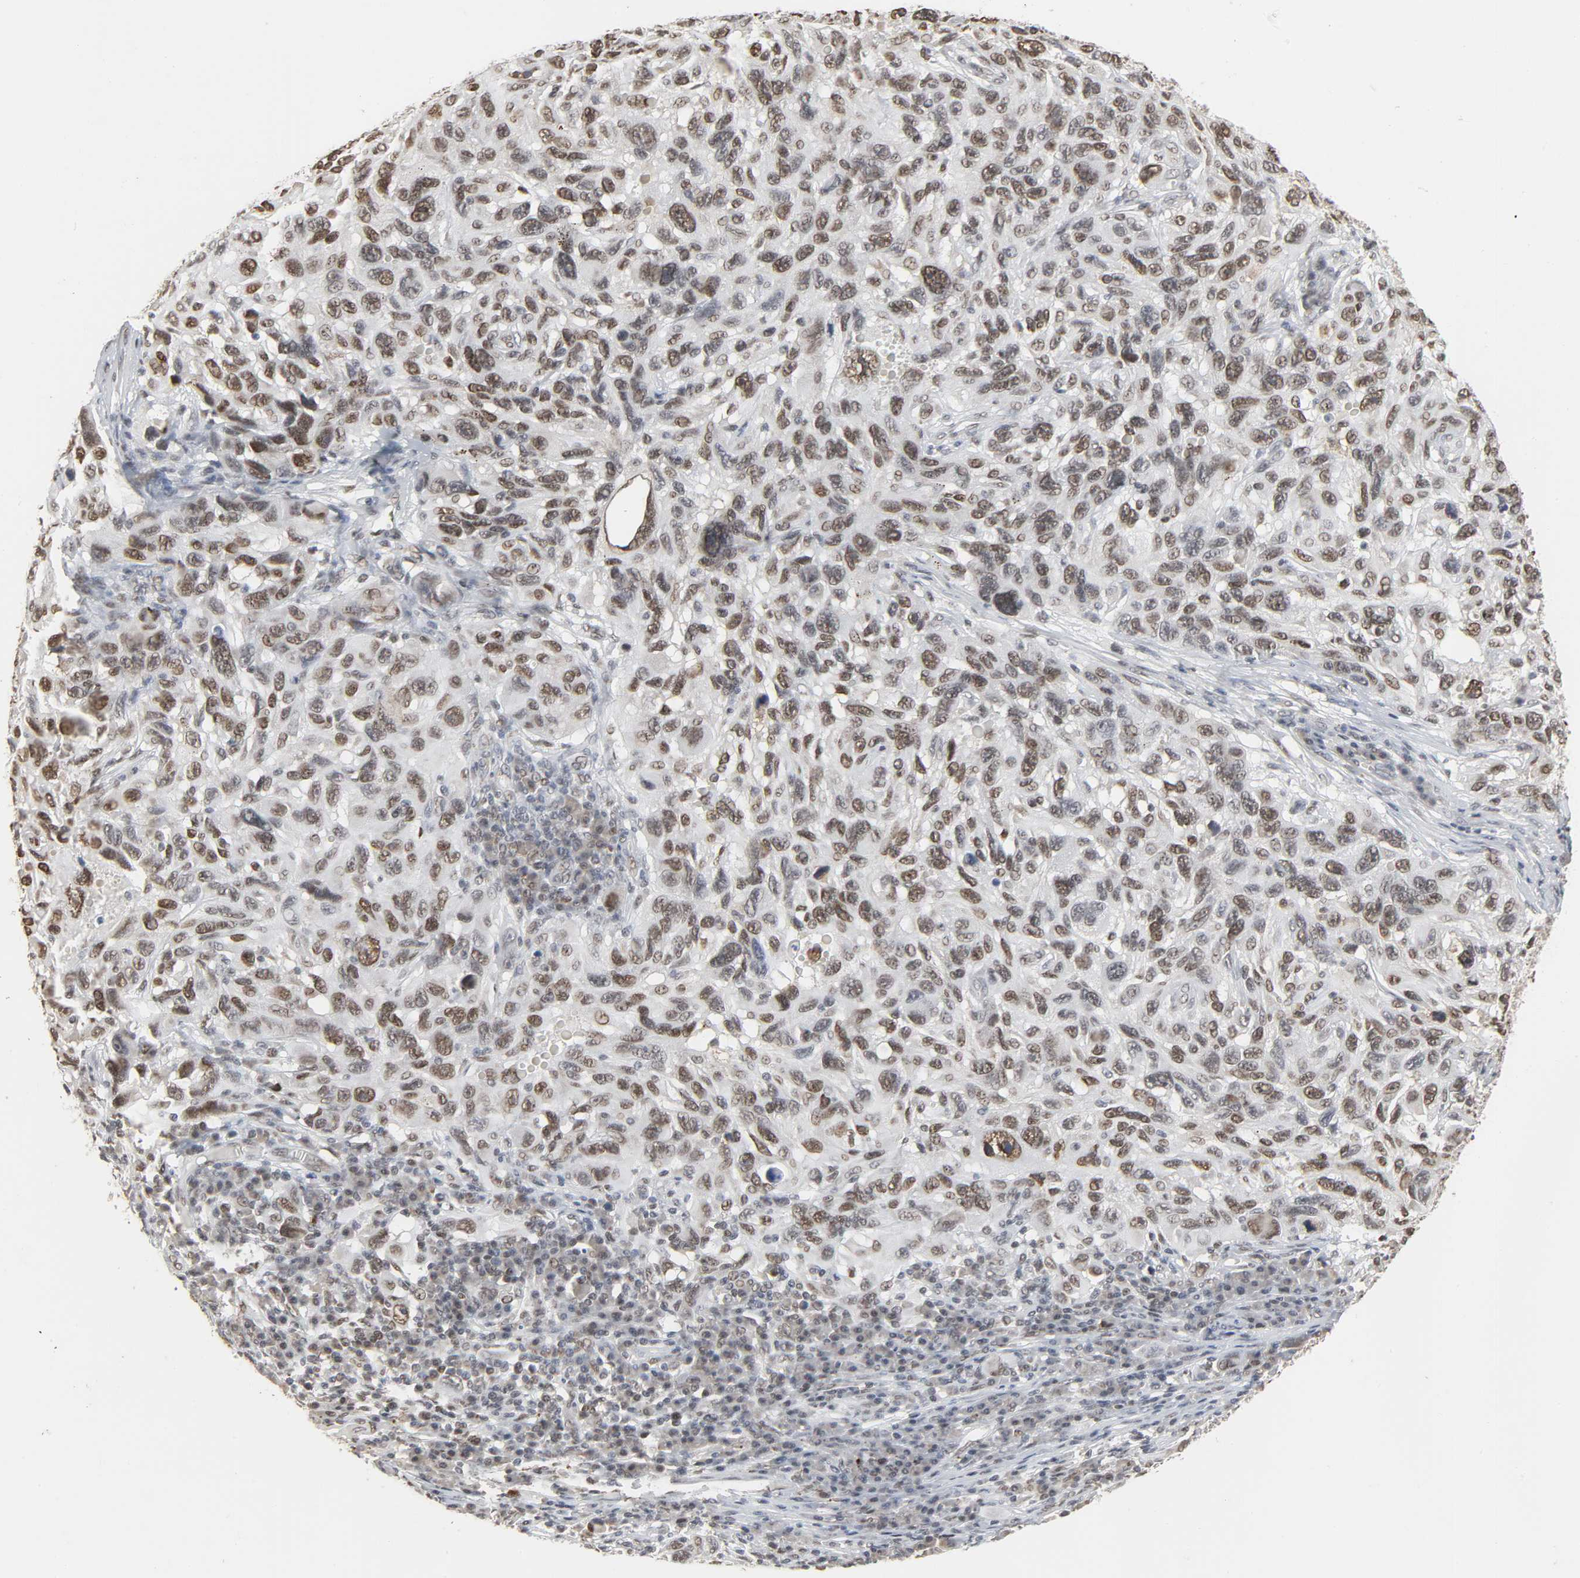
{"staining": {"intensity": "weak", "quantity": ">75%", "location": "nuclear"}, "tissue": "melanoma", "cell_type": "Tumor cells", "image_type": "cancer", "snomed": [{"axis": "morphology", "description": "Malignant melanoma, NOS"}, {"axis": "topography", "description": "Skin"}], "caption": "A high-resolution photomicrograph shows immunohistochemistry (IHC) staining of malignant melanoma, which shows weak nuclear positivity in about >75% of tumor cells. The protein is stained brown, and the nuclei are stained in blue (DAB (3,3'-diaminobenzidine) IHC with brightfield microscopy, high magnification).", "gene": "DAZAP1", "patient": {"sex": "male", "age": 53}}